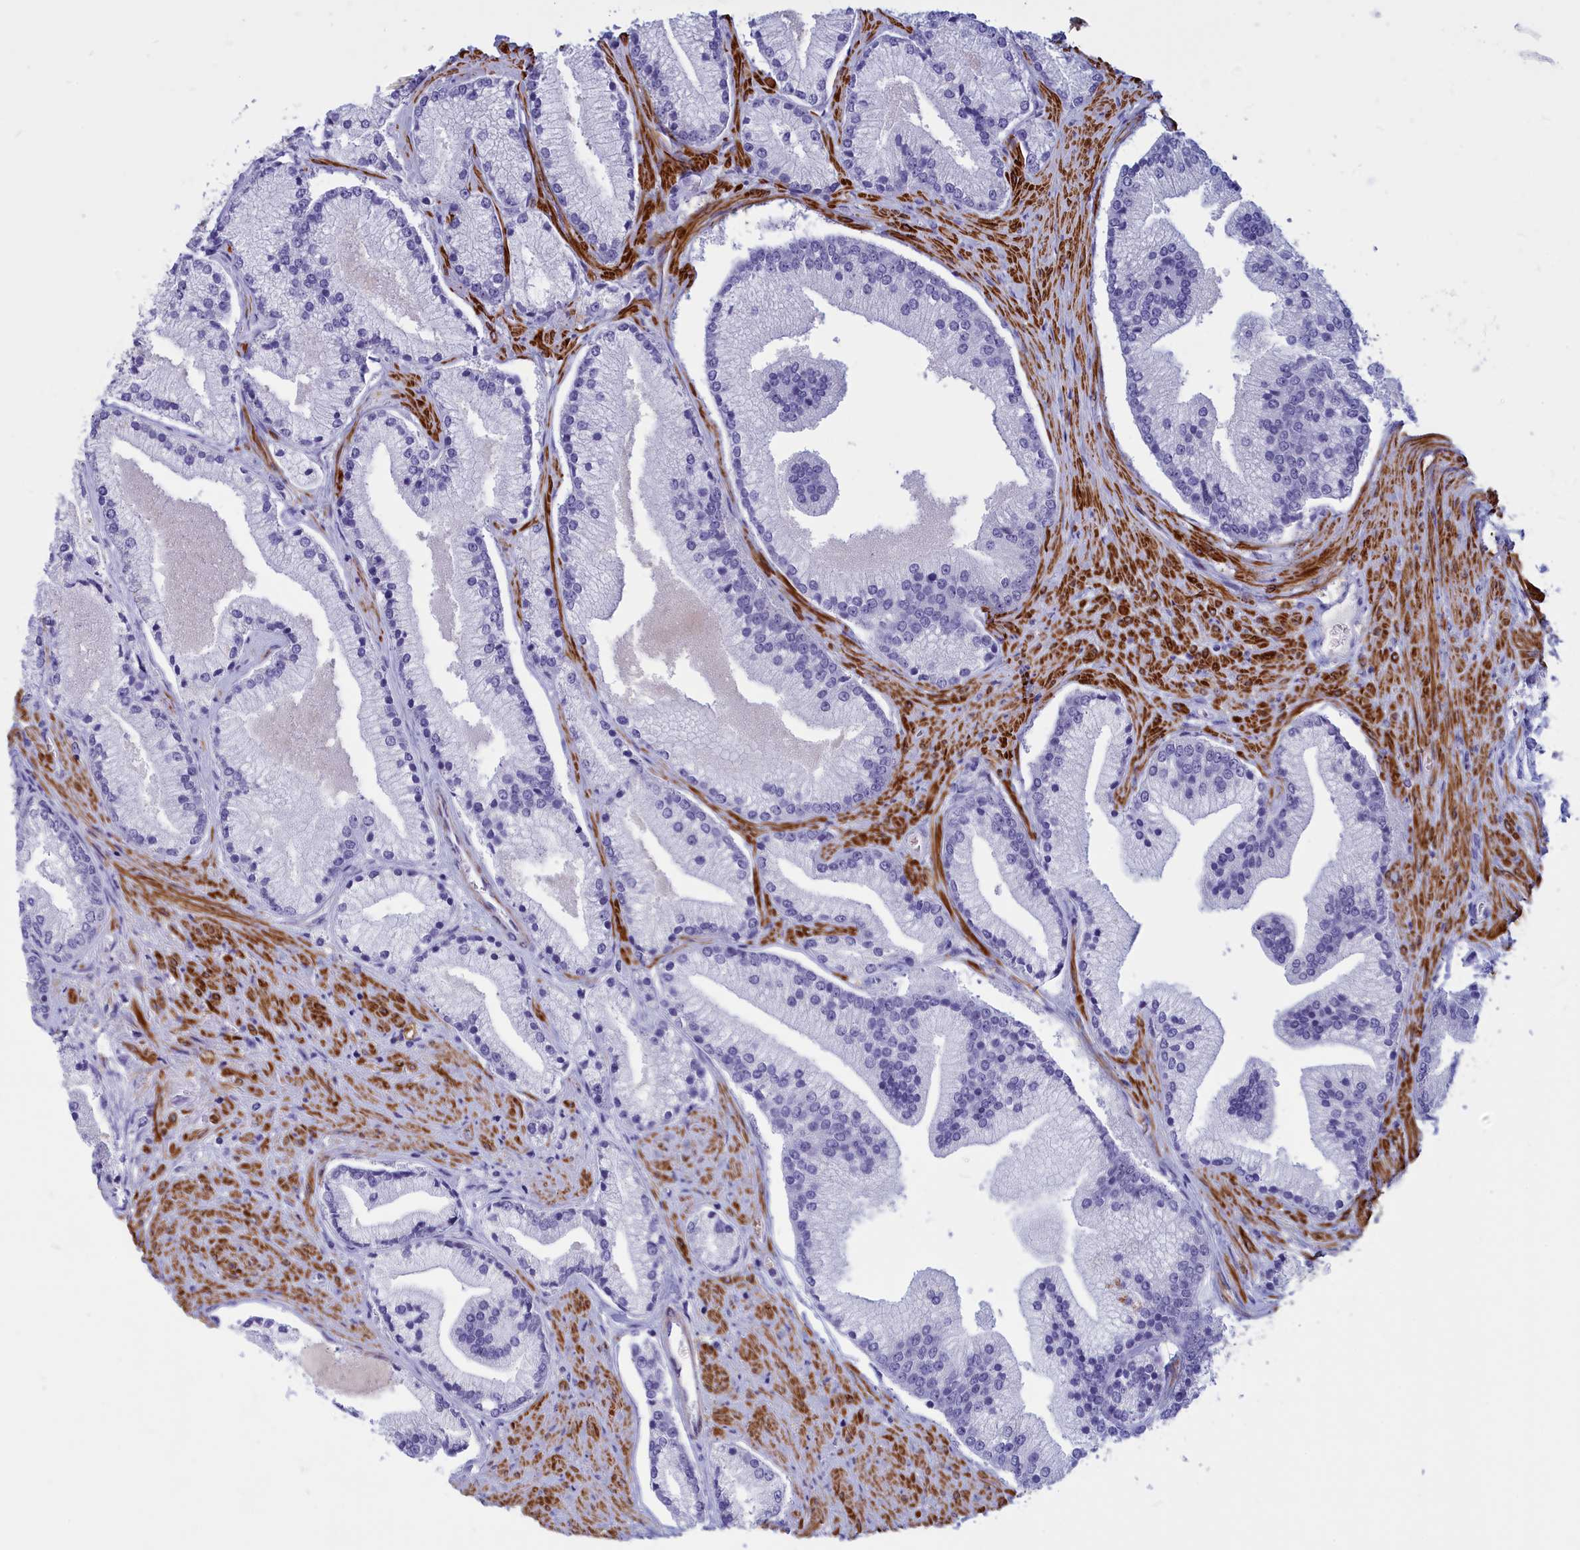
{"staining": {"intensity": "negative", "quantity": "none", "location": "none"}, "tissue": "prostate cancer", "cell_type": "Tumor cells", "image_type": "cancer", "snomed": [{"axis": "morphology", "description": "Adenocarcinoma, High grade"}, {"axis": "topography", "description": "Prostate"}], "caption": "Protein analysis of prostate cancer (high-grade adenocarcinoma) exhibits no significant expression in tumor cells.", "gene": "GAPDHS", "patient": {"sex": "male", "age": 67}}